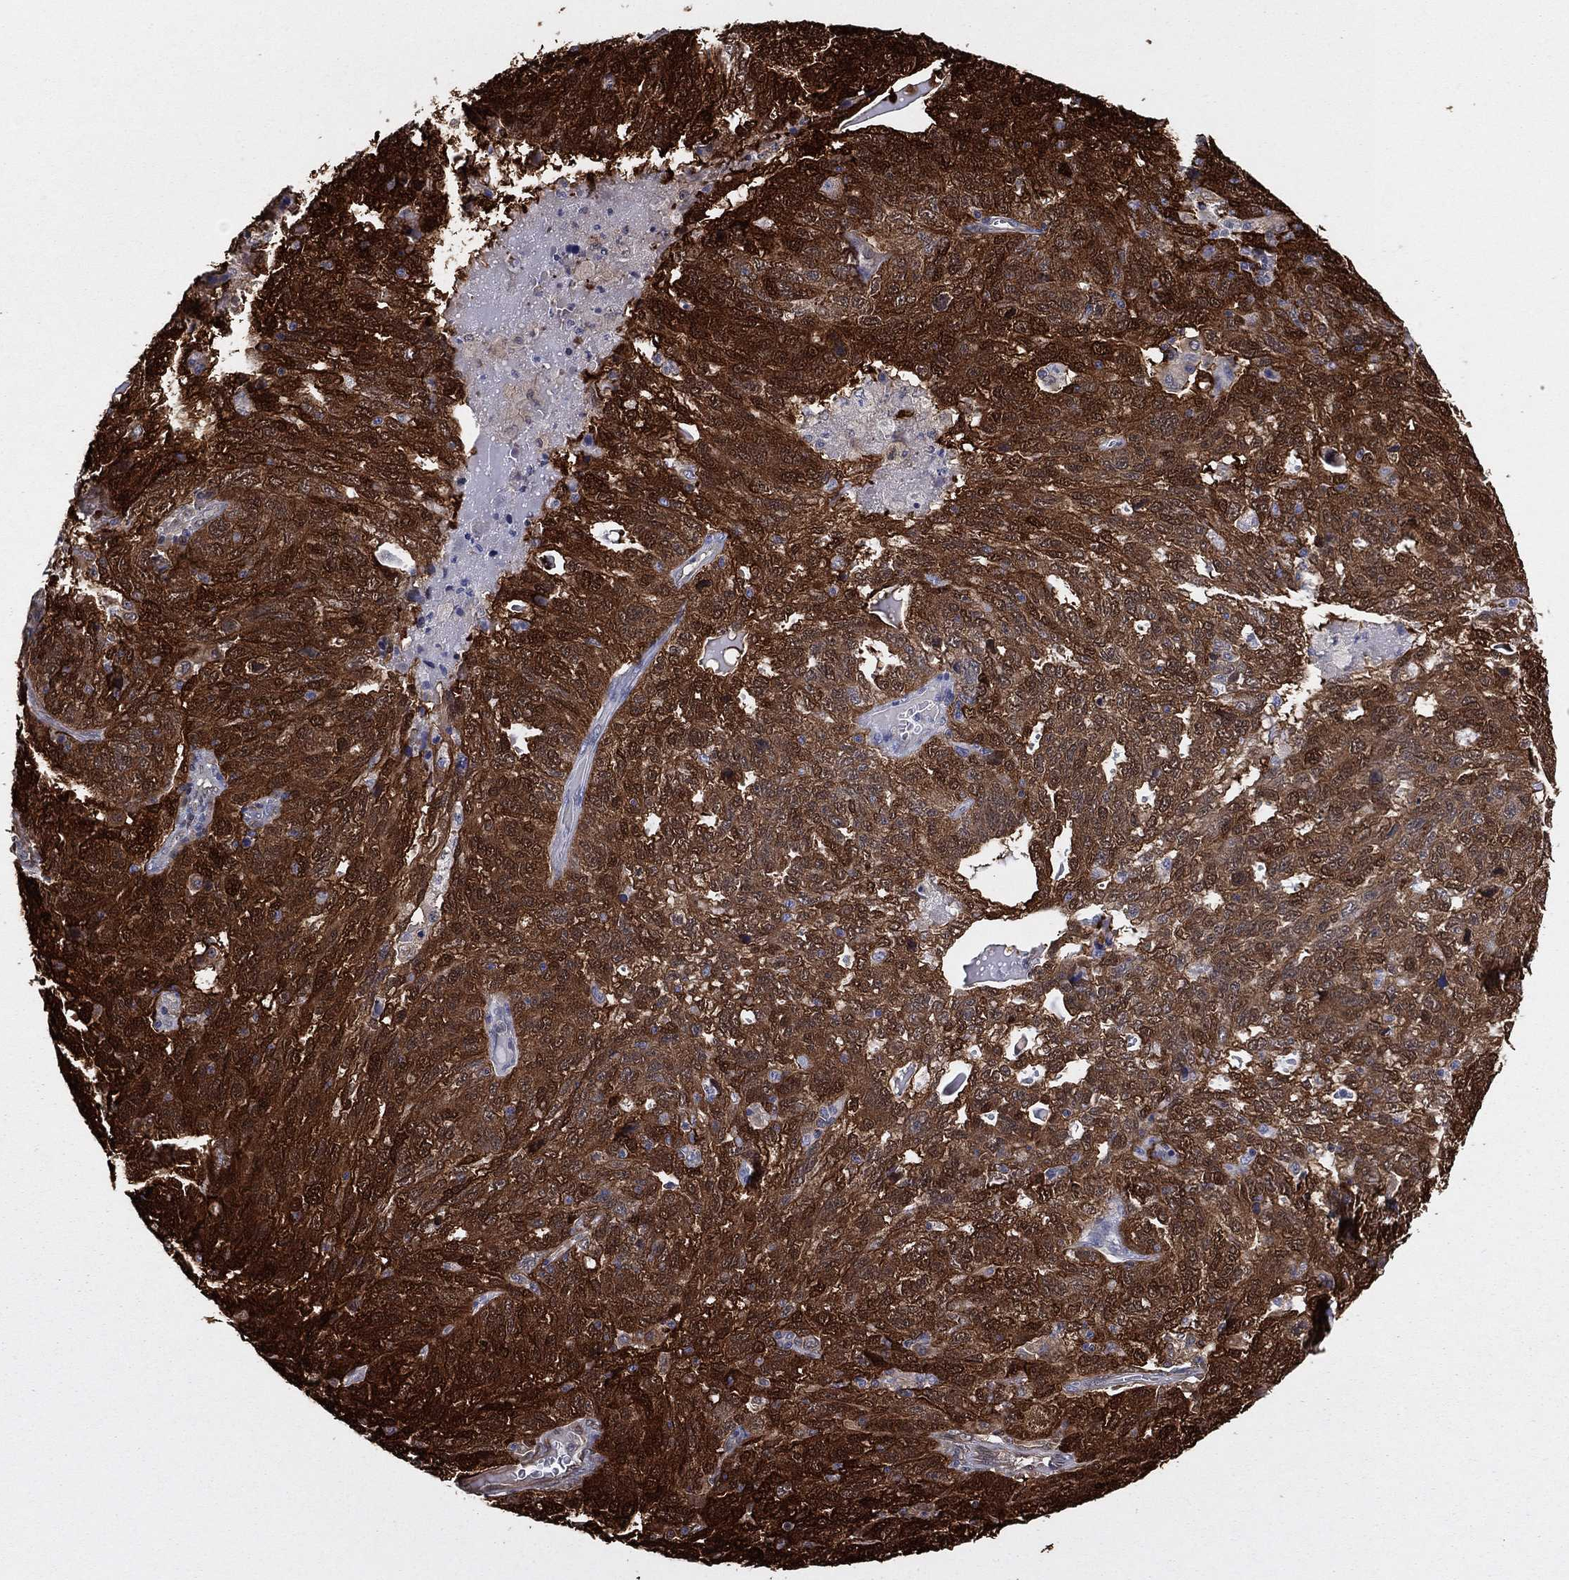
{"staining": {"intensity": "strong", "quantity": "25%-75%", "location": "cytoplasmic/membranous,nuclear"}, "tissue": "ovarian cancer", "cell_type": "Tumor cells", "image_type": "cancer", "snomed": [{"axis": "morphology", "description": "Cystadenocarcinoma, serous, NOS"}, {"axis": "topography", "description": "Ovary"}], "caption": "Serous cystadenocarcinoma (ovarian) tissue exhibits strong cytoplasmic/membranous and nuclear staining in about 25%-75% of tumor cells", "gene": "SNCG", "patient": {"sex": "female", "age": 71}}